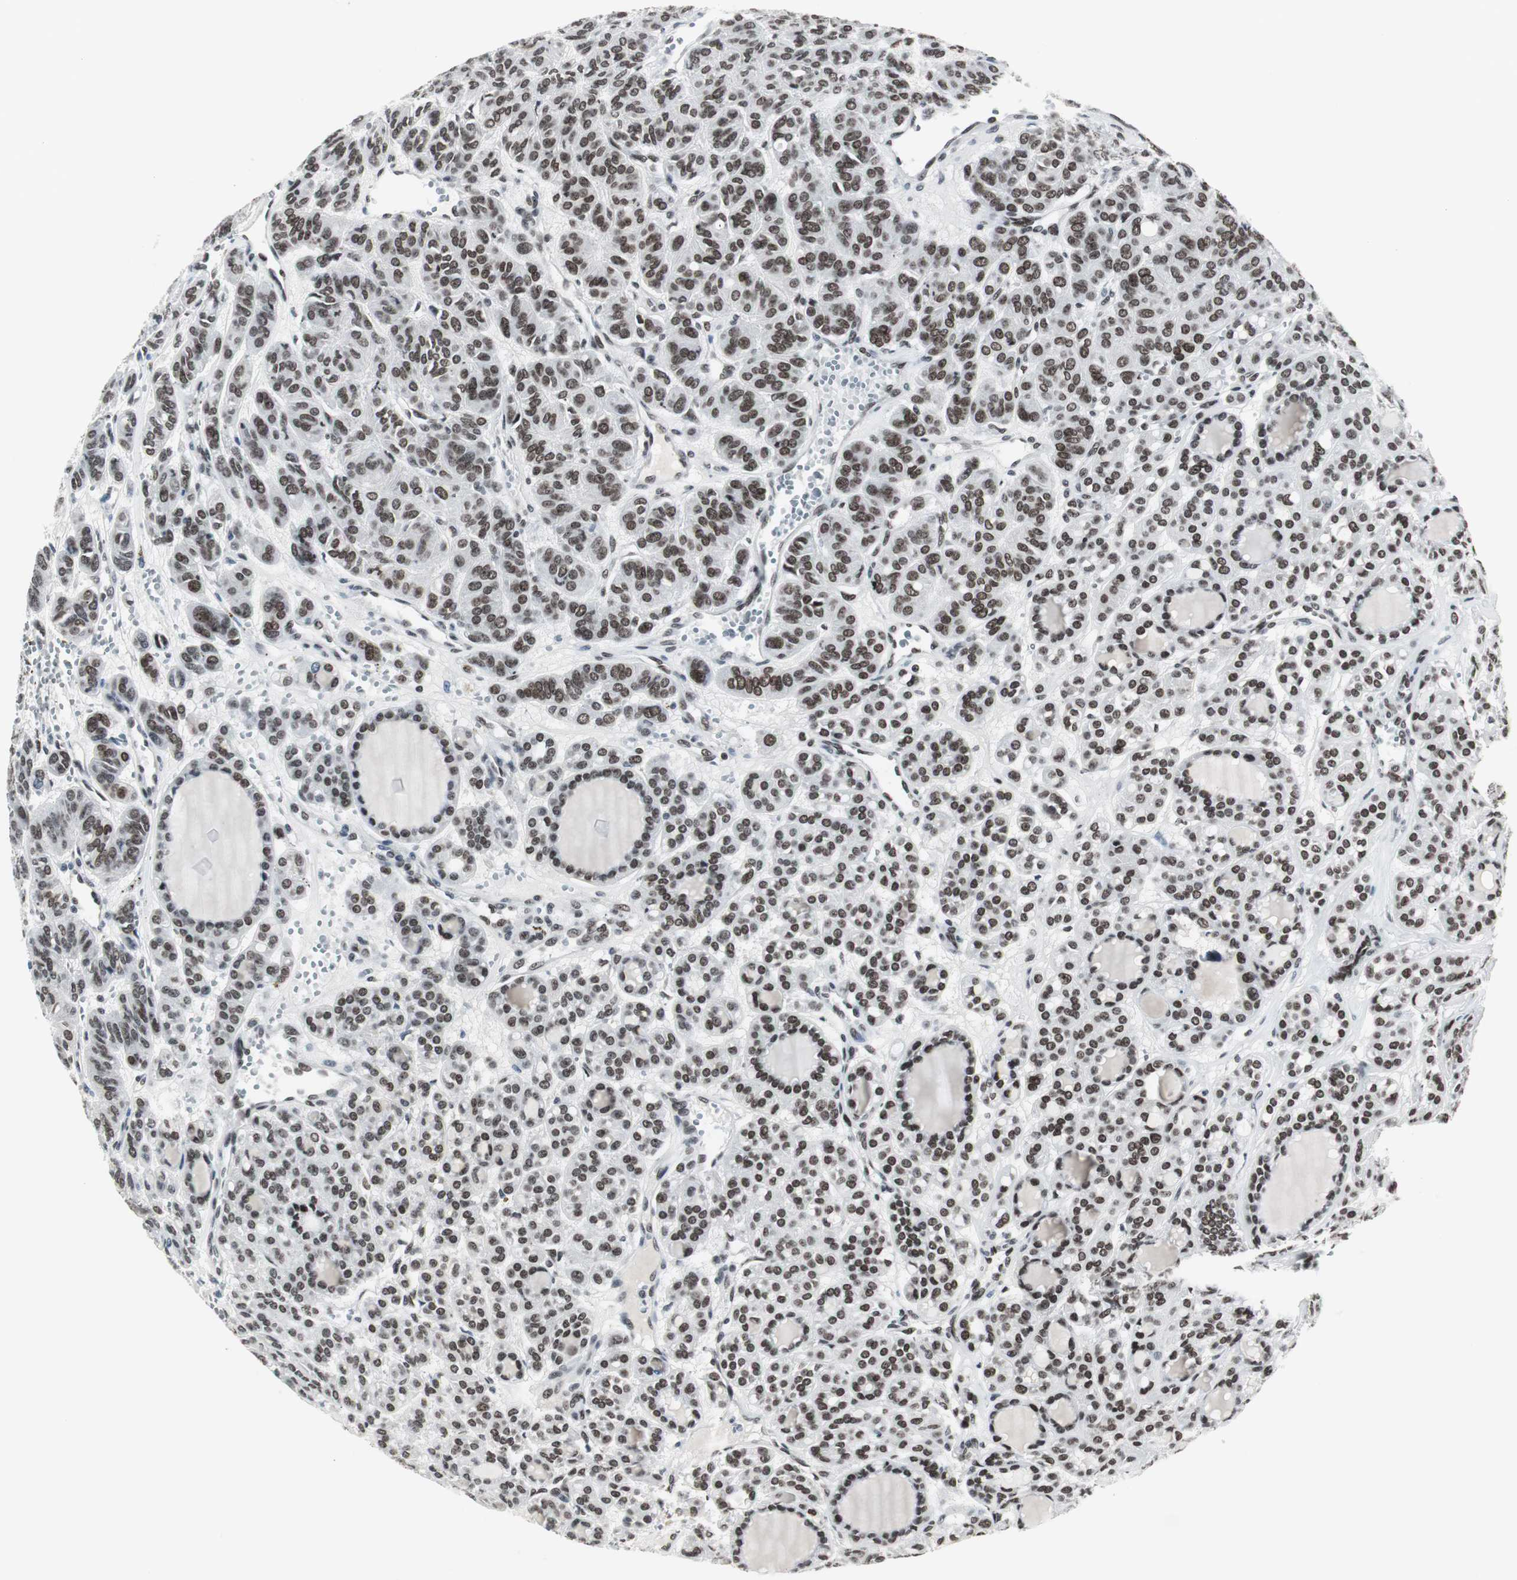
{"staining": {"intensity": "moderate", "quantity": ">75%", "location": "nuclear"}, "tissue": "thyroid cancer", "cell_type": "Tumor cells", "image_type": "cancer", "snomed": [{"axis": "morphology", "description": "Follicular adenoma carcinoma, NOS"}, {"axis": "topography", "description": "Thyroid gland"}], "caption": "Human thyroid follicular adenoma carcinoma stained with a brown dye displays moderate nuclear positive expression in about >75% of tumor cells.", "gene": "XRCC1", "patient": {"sex": "female", "age": 71}}